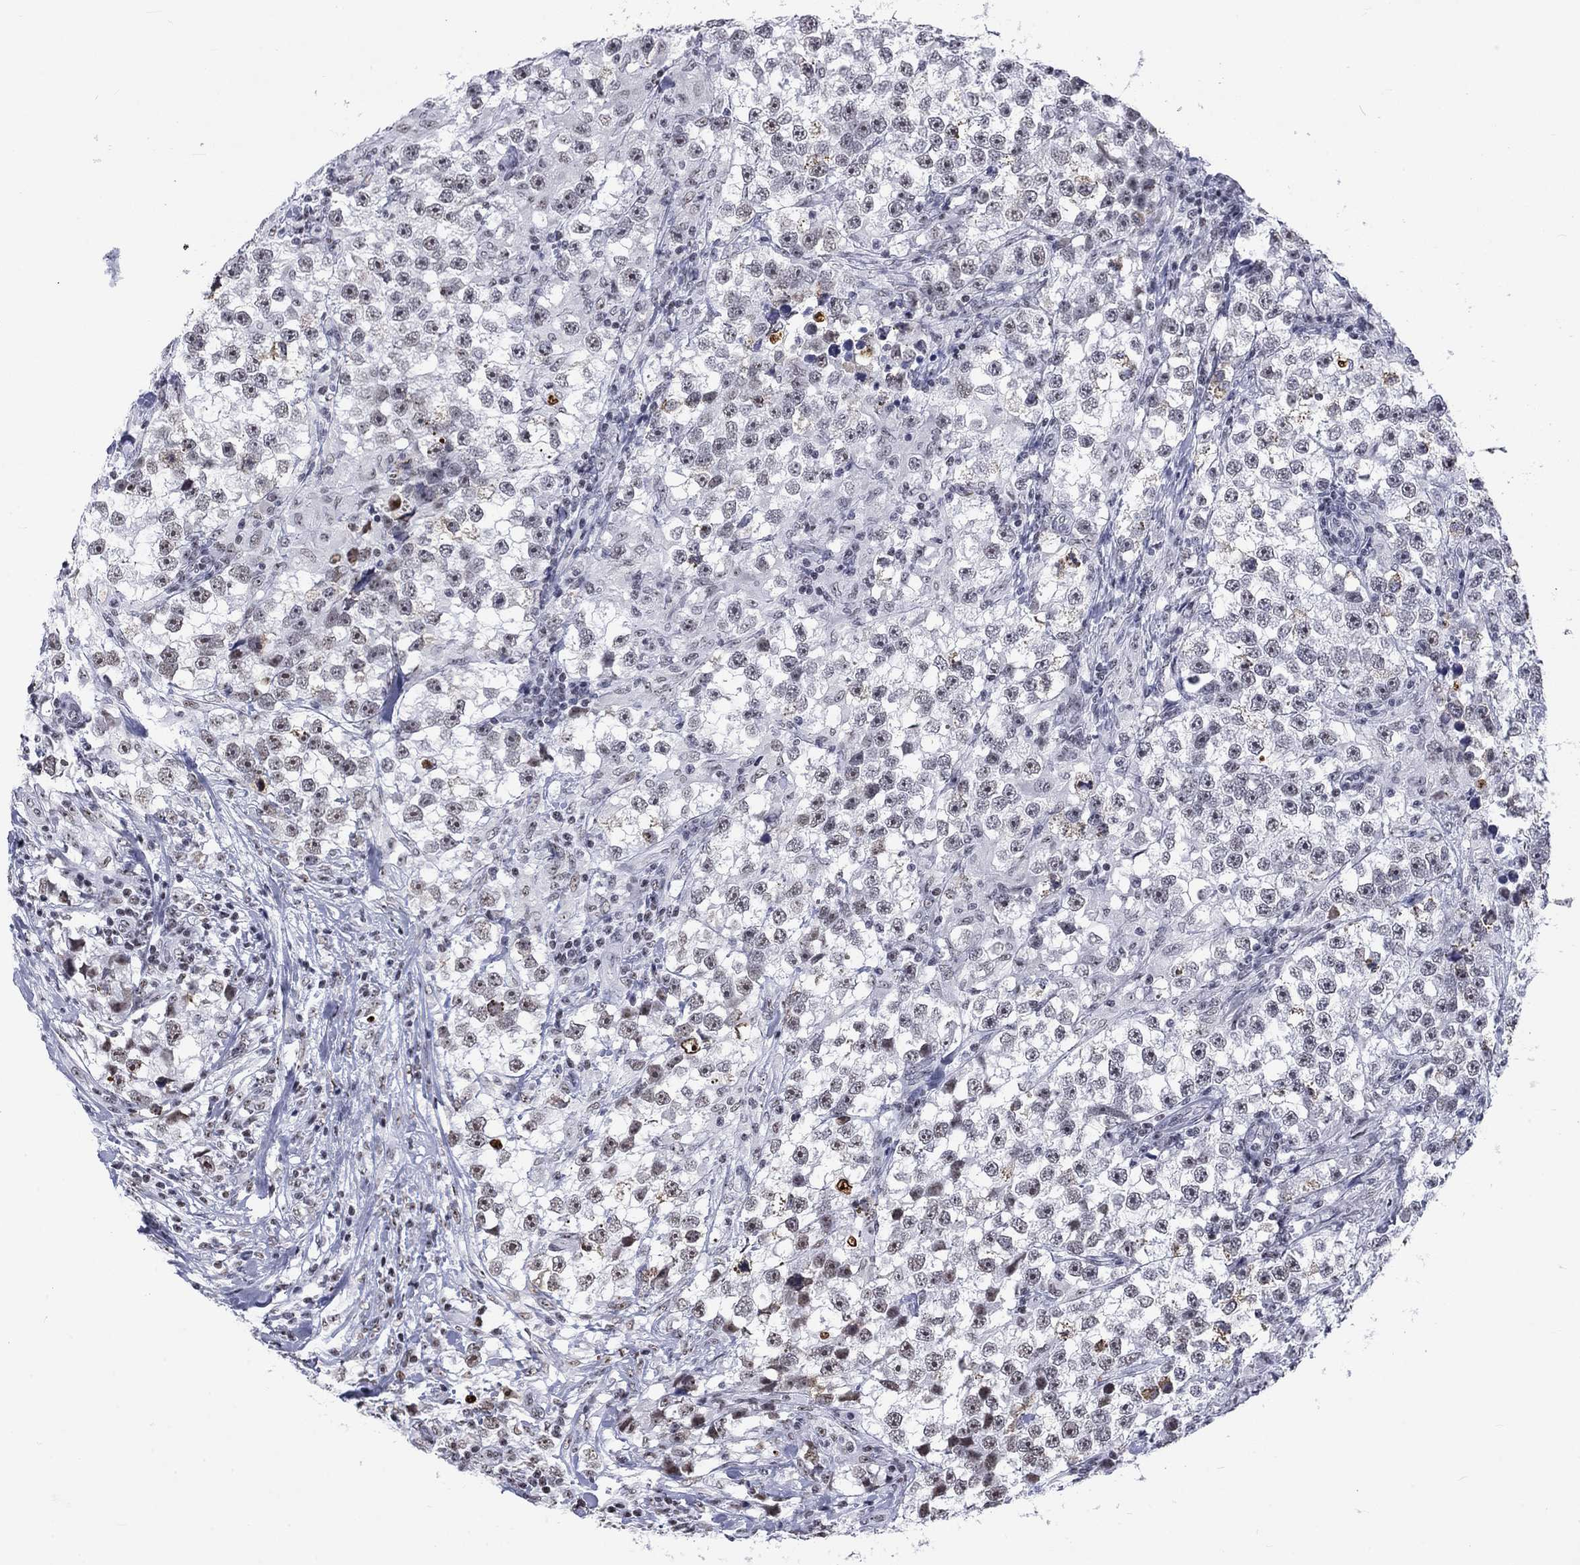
{"staining": {"intensity": "negative", "quantity": "none", "location": "none"}, "tissue": "testis cancer", "cell_type": "Tumor cells", "image_type": "cancer", "snomed": [{"axis": "morphology", "description": "Seminoma, NOS"}, {"axis": "topography", "description": "Testis"}], "caption": "Immunohistochemistry of human testis seminoma exhibits no staining in tumor cells. Brightfield microscopy of IHC stained with DAB (3,3'-diaminobenzidine) (brown) and hematoxylin (blue), captured at high magnification.", "gene": "CSRNP3", "patient": {"sex": "male", "age": 46}}